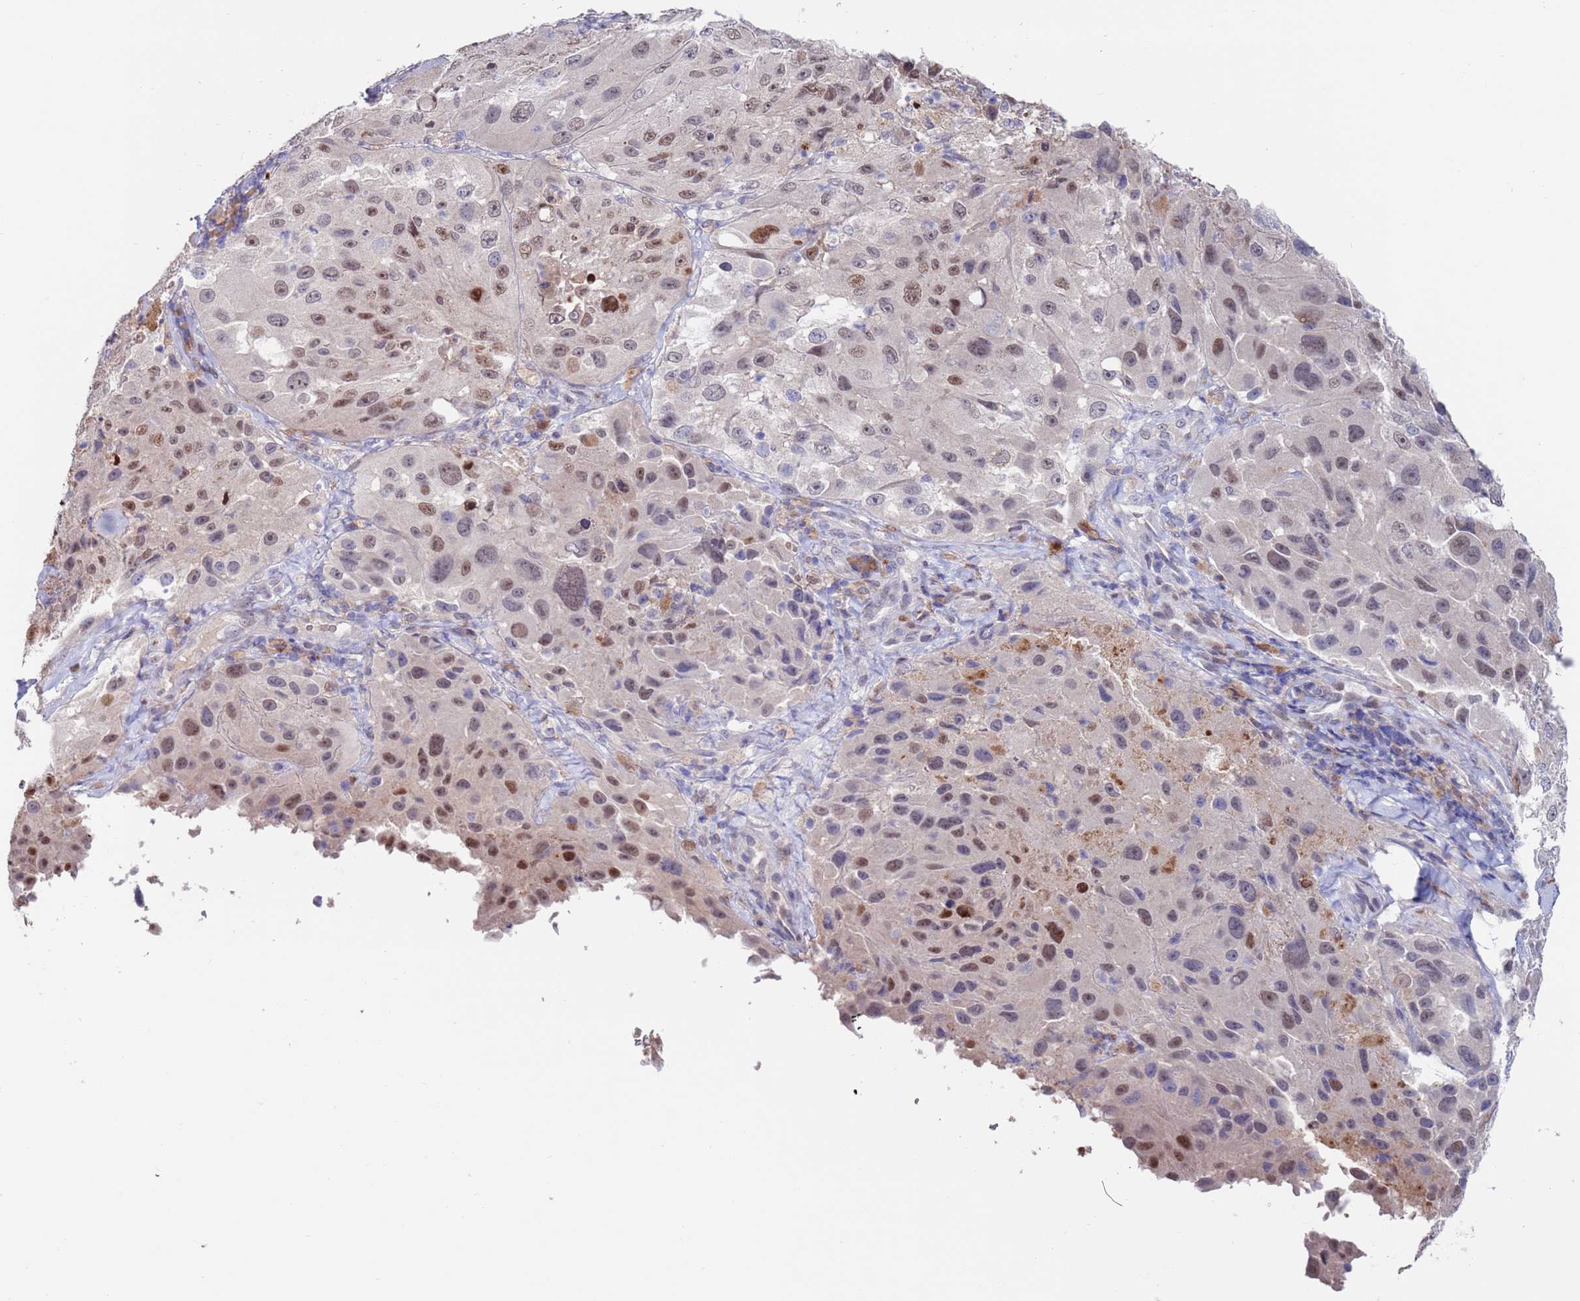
{"staining": {"intensity": "weak", "quantity": "25%-75%", "location": "nuclear"}, "tissue": "melanoma", "cell_type": "Tumor cells", "image_type": "cancer", "snomed": [{"axis": "morphology", "description": "Malignant melanoma, Metastatic site"}, {"axis": "topography", "description": "Lymph node"}], "caption": "Protein analysis of melanoma tissue demonstrates weak nuclear staining in approximately 25%-75% of tumor cells.", "gene": "FBXO27", "patient": {"sex": "male", "age": 62}}